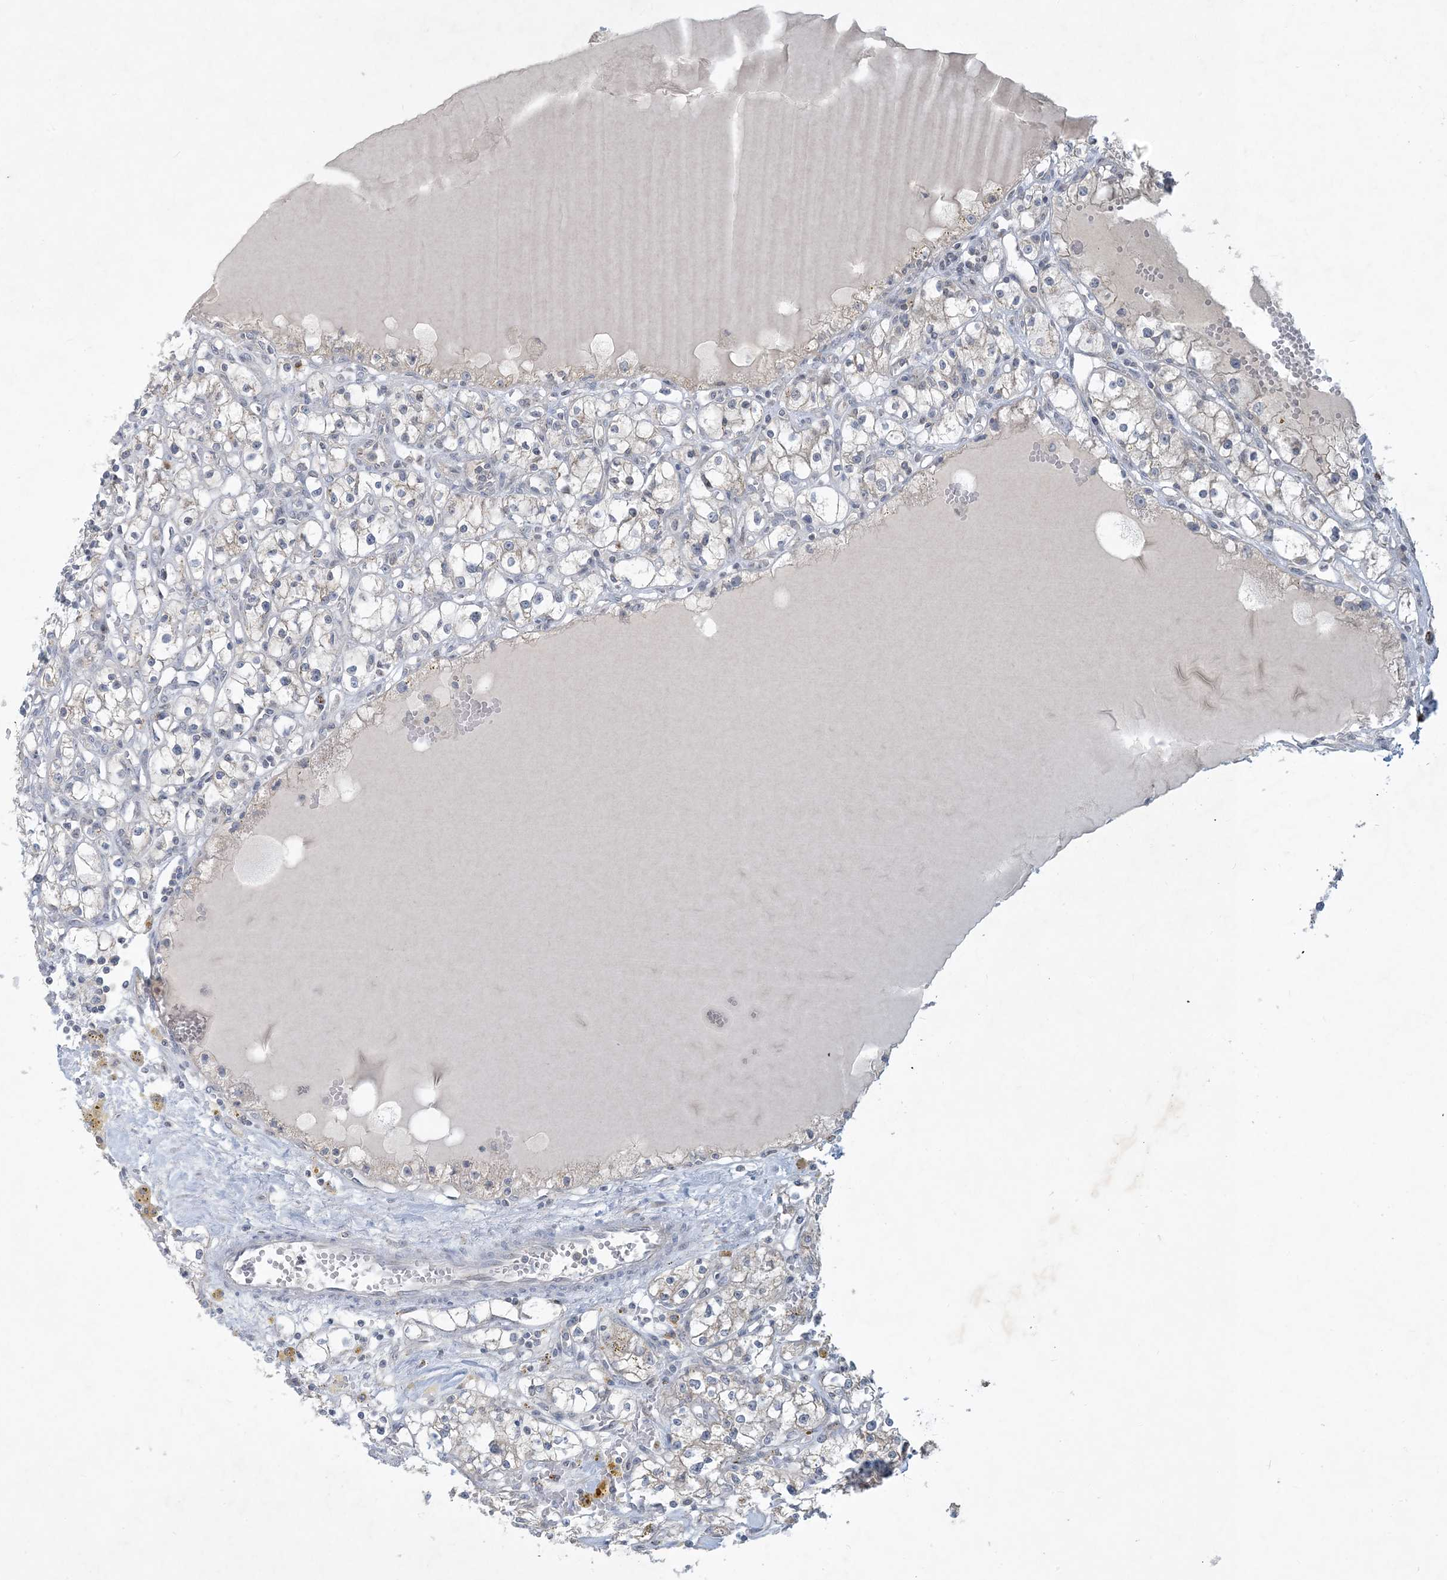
{"staining": {"intensity": "weak", "quantity": "<25%", "location": "cytoplasmic/membranous"}, "tissue": "renal cancer", "cell_type": "Tumor cells", "image_type": "cancer", "snomed": [{"axis": "morphology", "description": "Adenocarcinoma, NOS"}, {"axis": "topography", "description": "Kidney"}], "caption": "Renal adenocarcinoma was stained to show a protein in brown. There is no significant staining in tumor cells. (DAB (3,3'-diaminobenzidine) immunohistochemistry (IHC), high magnification).", "gene": "CCDC14", "patient": {"sex": "male", "age": 56}}